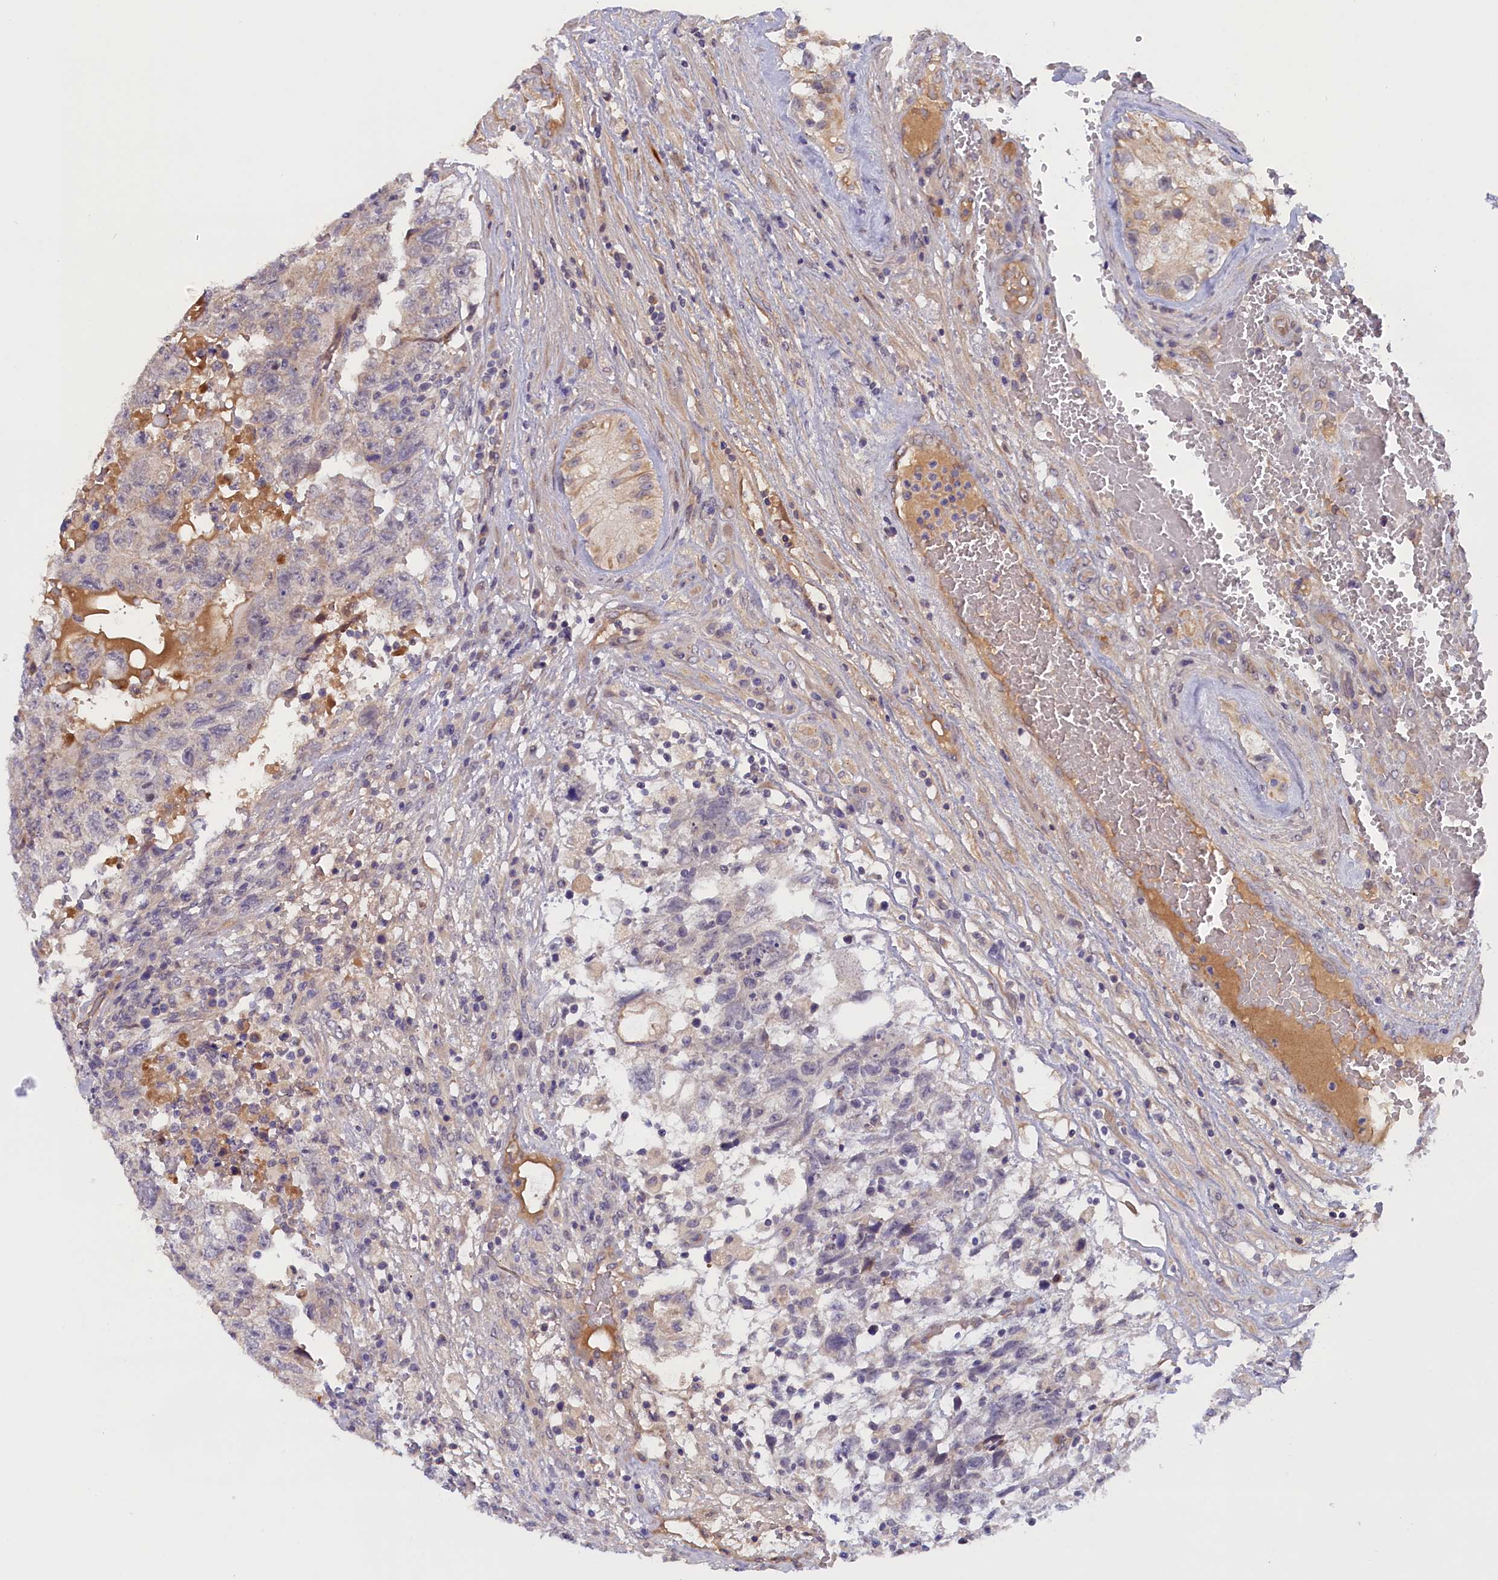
{"staining": {"intensity": "negative", "quantity": "none", "location": "none"}, "tissue": "testis cancer", "cell_type": "Tumor cells", "image_type": "cancer", "snomed": [{"axis": "morphology", "description": "Carcinoma, Embryonal, NOS"}, {"axis": "topography", "description": "Testis"}], "caption": "Immunohistochemistry histopathology image of neoplastic tissue: testis cancer stained with DAB (3,3'-diaminobenzidine) displays no significant protein positivity in tumor cells.", "gene": "IGFALS", "patient": {"sex": "male", "age": 36}}